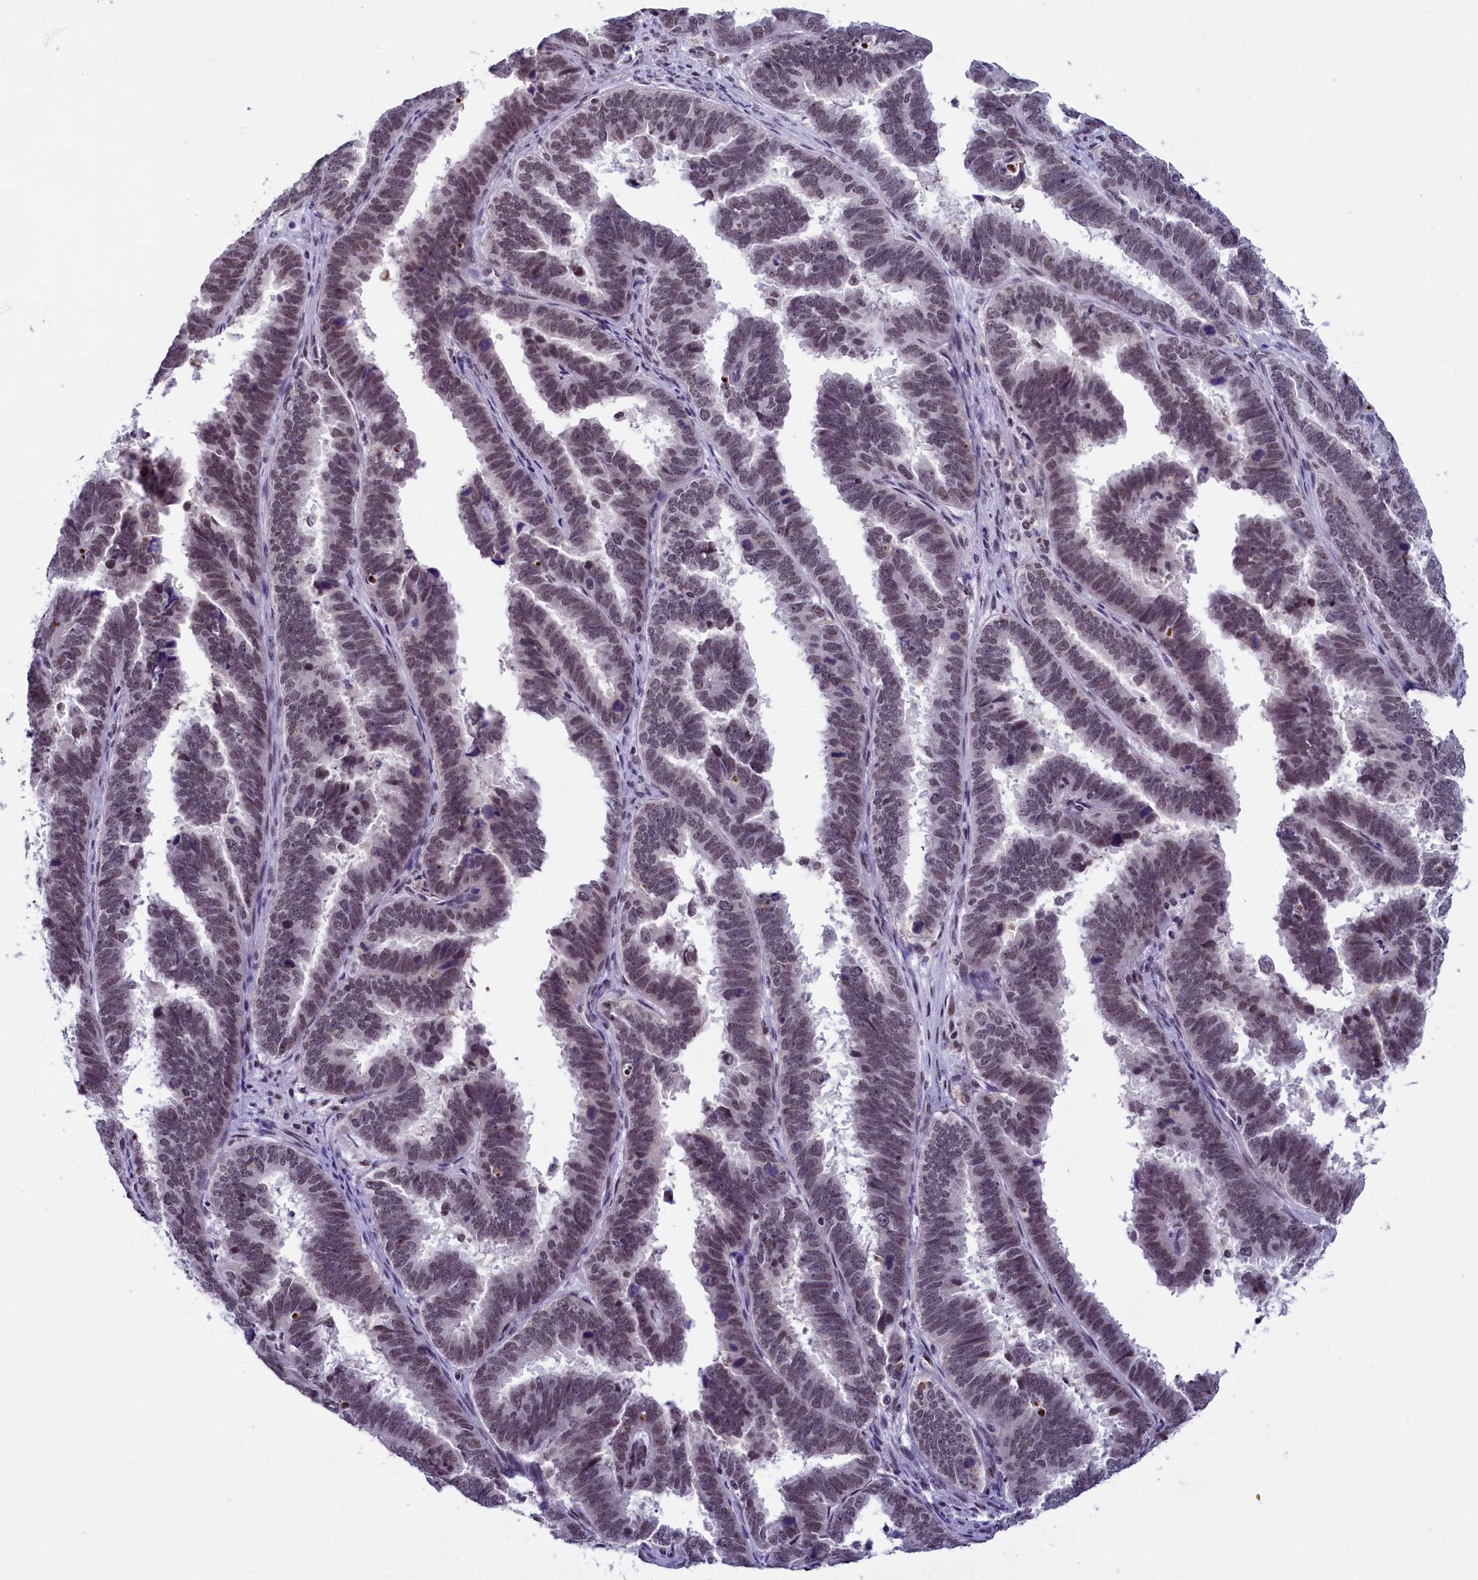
{"staining": {"intensity": "weak", "quantity": "25%-75%", "location": "nuclear"}, "tissue": "endometrial cancer", "cell_type": "Tumor cells", "image_type": "cancer", "snomed": [{"axis": "morphology", "description": "Adenocarcinoma, NOS"}, {"axis": "topography", "description": "Endometrium"}], "caption": "IHC histopathology image of endometrial cancer stained for a protein (brown), which reveals low levels of weak nuclear positivity in approximately 25%-75% of tumor cells.", "gene": "CDYL2", "patient": {"sex": "female", "age": 75}}